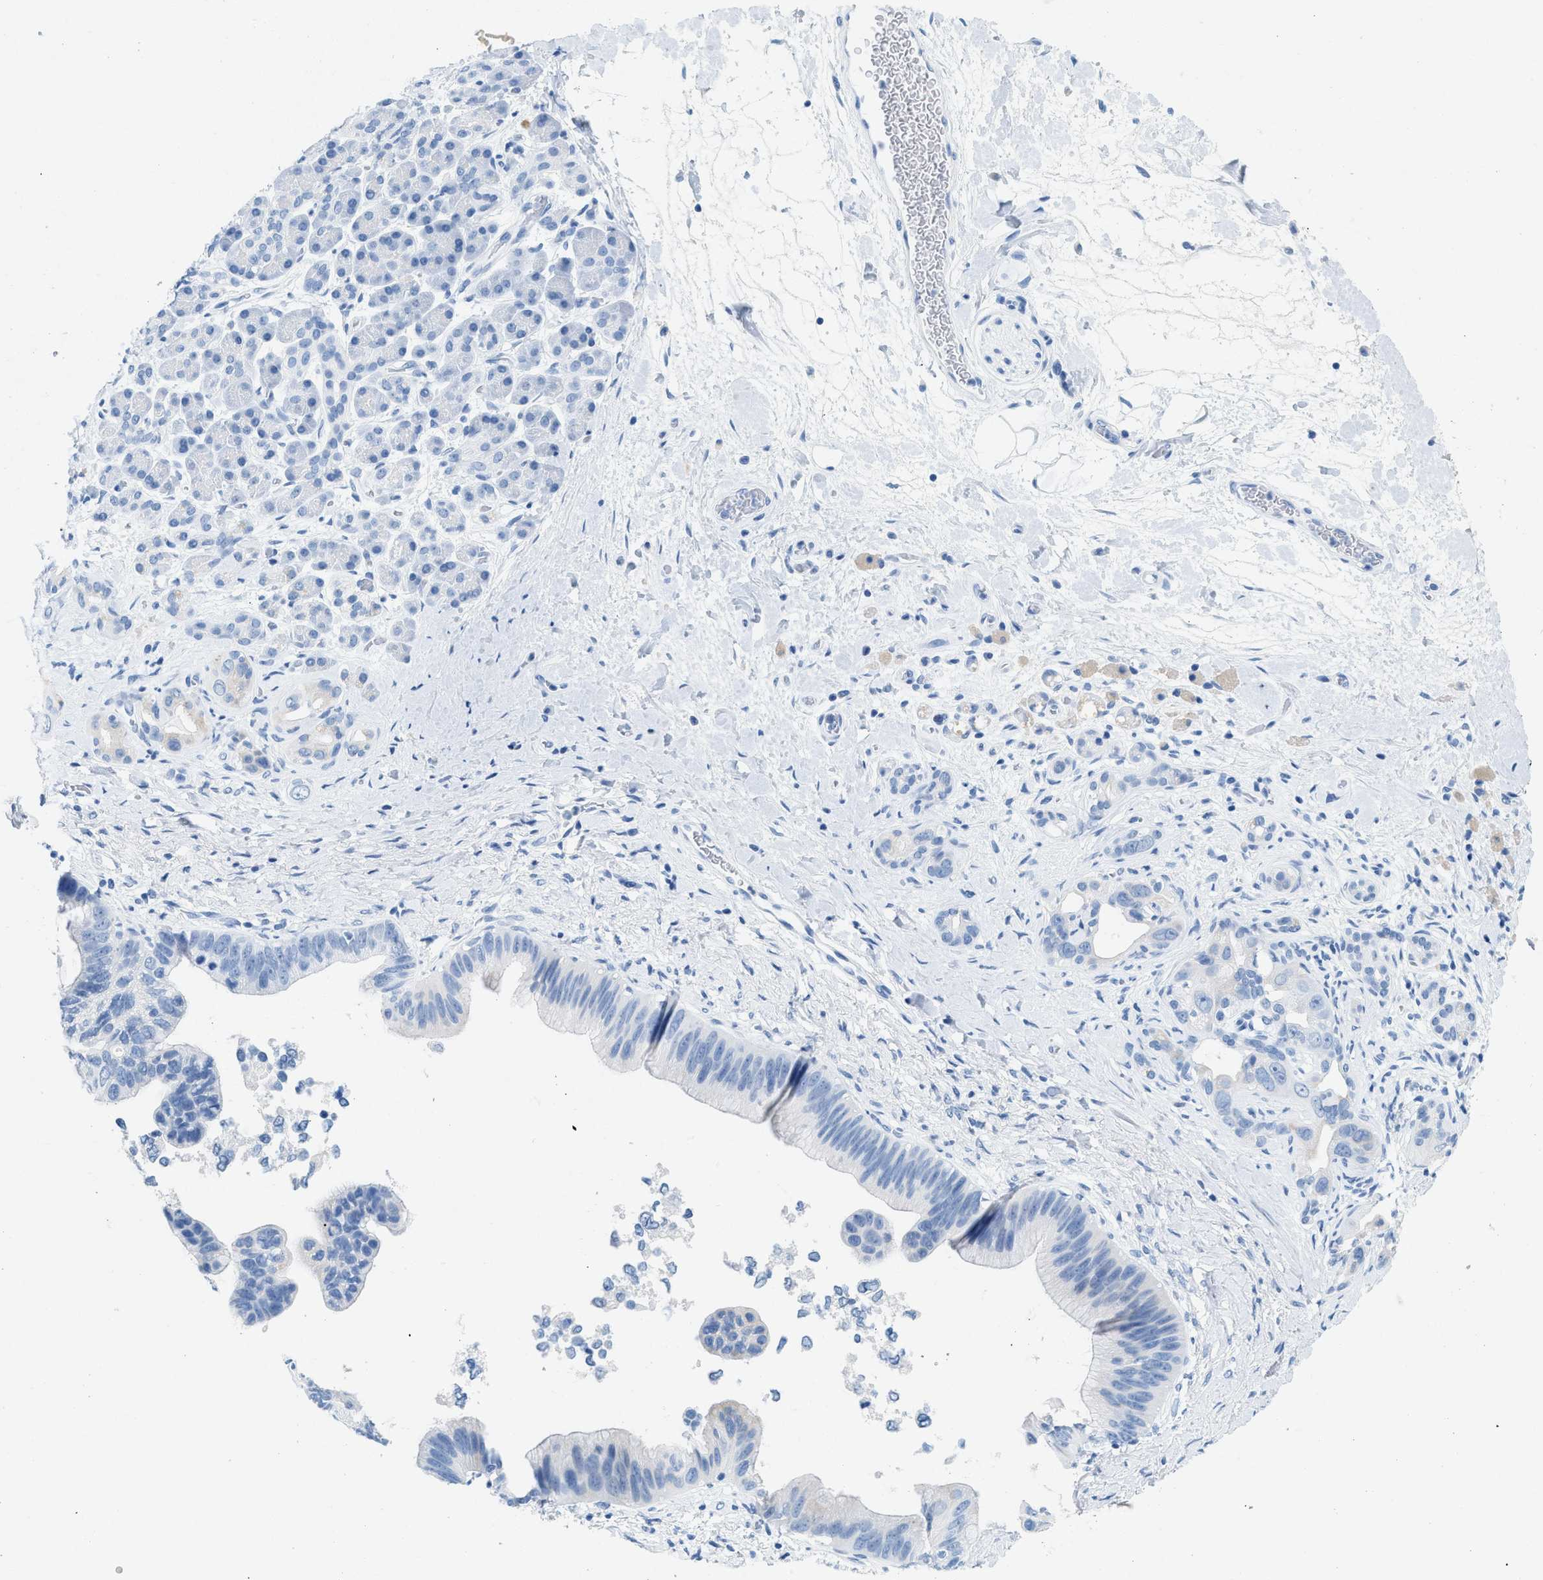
{"staining": {"intensity": "negative", "quantity": "none", "location": "none"}, "tissue": "pancreatic cancer", "cell_type": "Tumor cells", "image_type": "cancer", "snomed": [{"axis": "morphology", "description": "Adenocarcinoma, NOS"}, {"axis": "topography", "description": "Pancreas"}], "caption": "Immunohistochemical staining of adenocarcinoma (pancreatic) demonstrates no significant staining in tumor cells. (DAB immunohistochemistry (IHC), high magnification).", "gene": "HHATL", "patient": {"sex": "male", "age": 55}}